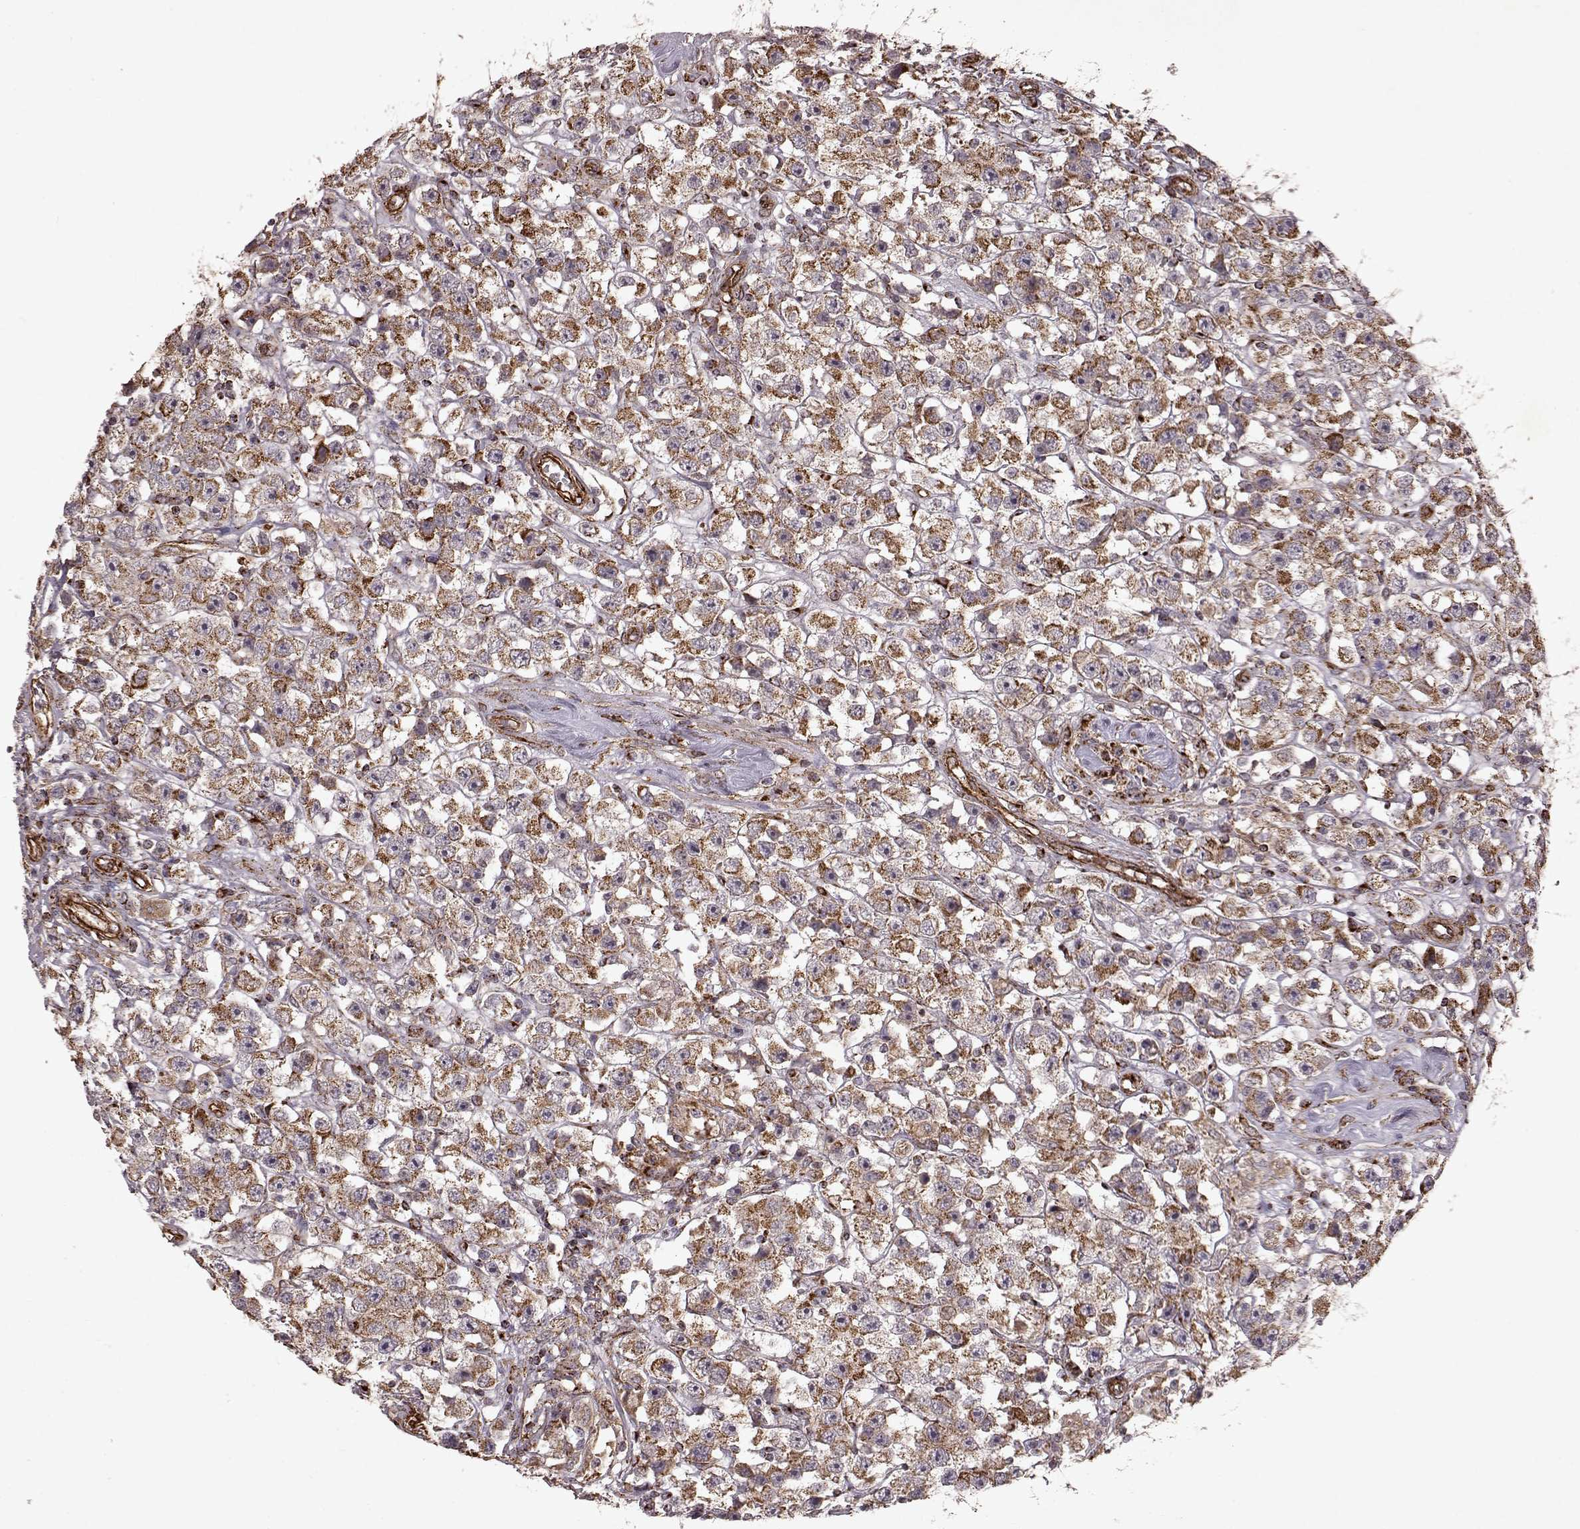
{"staining": {"intensity": "moderate", "quantity": ">75%", "location": "cytoplasmic/membranous"}, "tissue": "testis cancer", "cell_type": "Tumor cells", "image_type": "cancer", "snomed": [{"axis": "morphology", "description": "Seminoma, NOS"}, {"axis": "topography", "description": "Testis"}], "caption": "IHC photomicrograph of neoplastic tissue: human testis cancer stained using immunohistochemistry exhibits medium levels of moderate protein expression localized specifically in the cytoplasmic/membranous of tumor cells, appearing as a cytoplasmic/membranous brown color.", "gene": "FXN", "patient": {"sex": "male", "age": 45}}